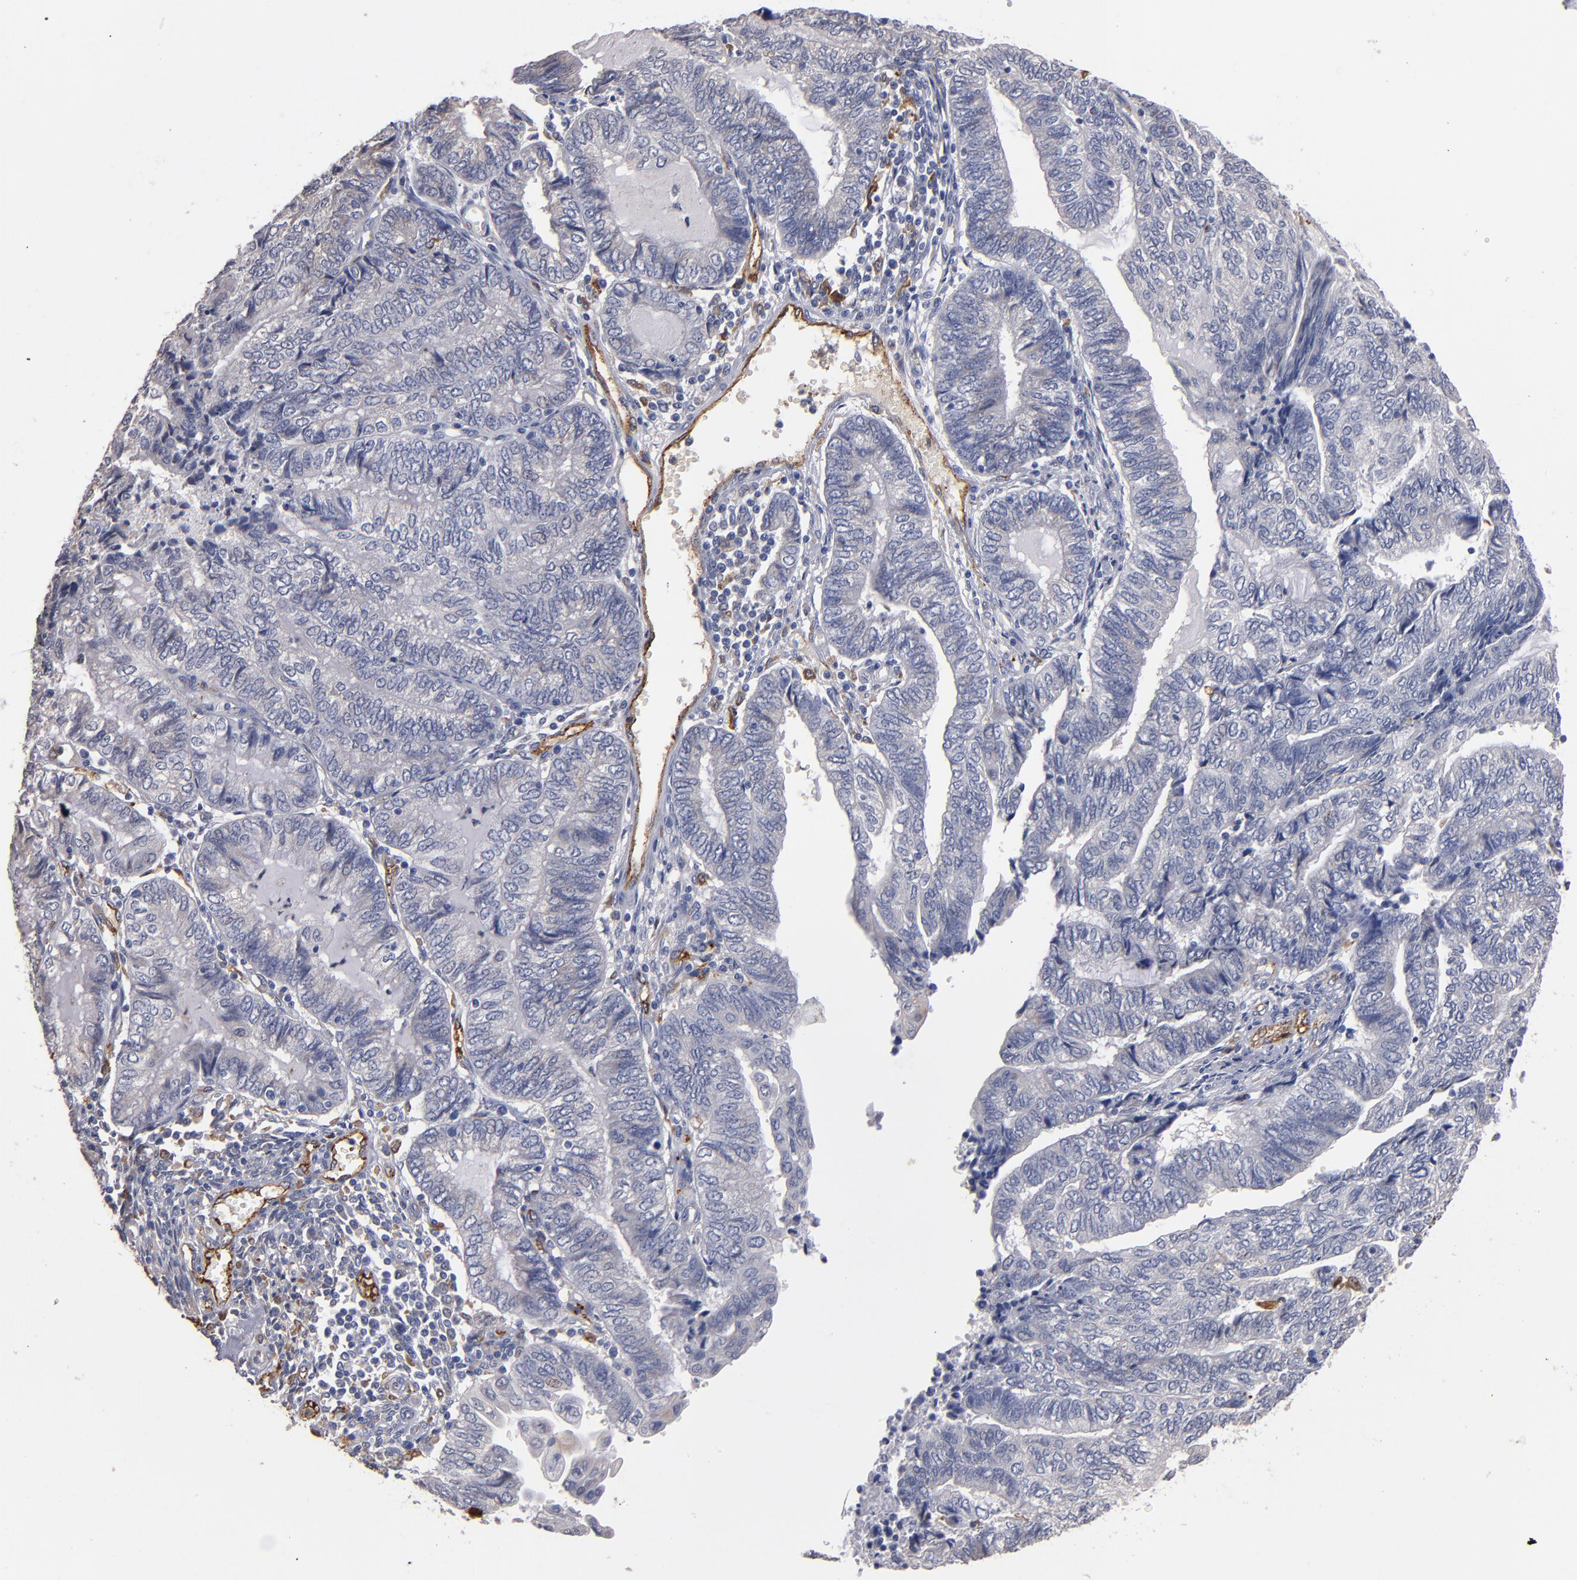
{"staining": {"intensity": "negative", "quantity": "none", "location": "none"}, "tissue": "endometrial cancer", "cell_type": "Tumor cells", "image_type": "cancer", "snomed": [{"axis": "morphology", "description": "Adenocarcinoma, NOS"}, {"axis": "topography", "description": "Uterus"}, {"axis": "topography", "description": "Endometrium"}], "caption": "IHC of endometrial adenocarcinoma reveals no staining in tumor cells.", "gene": "SELP", "patient": {"sex": "female", "age": 70}}